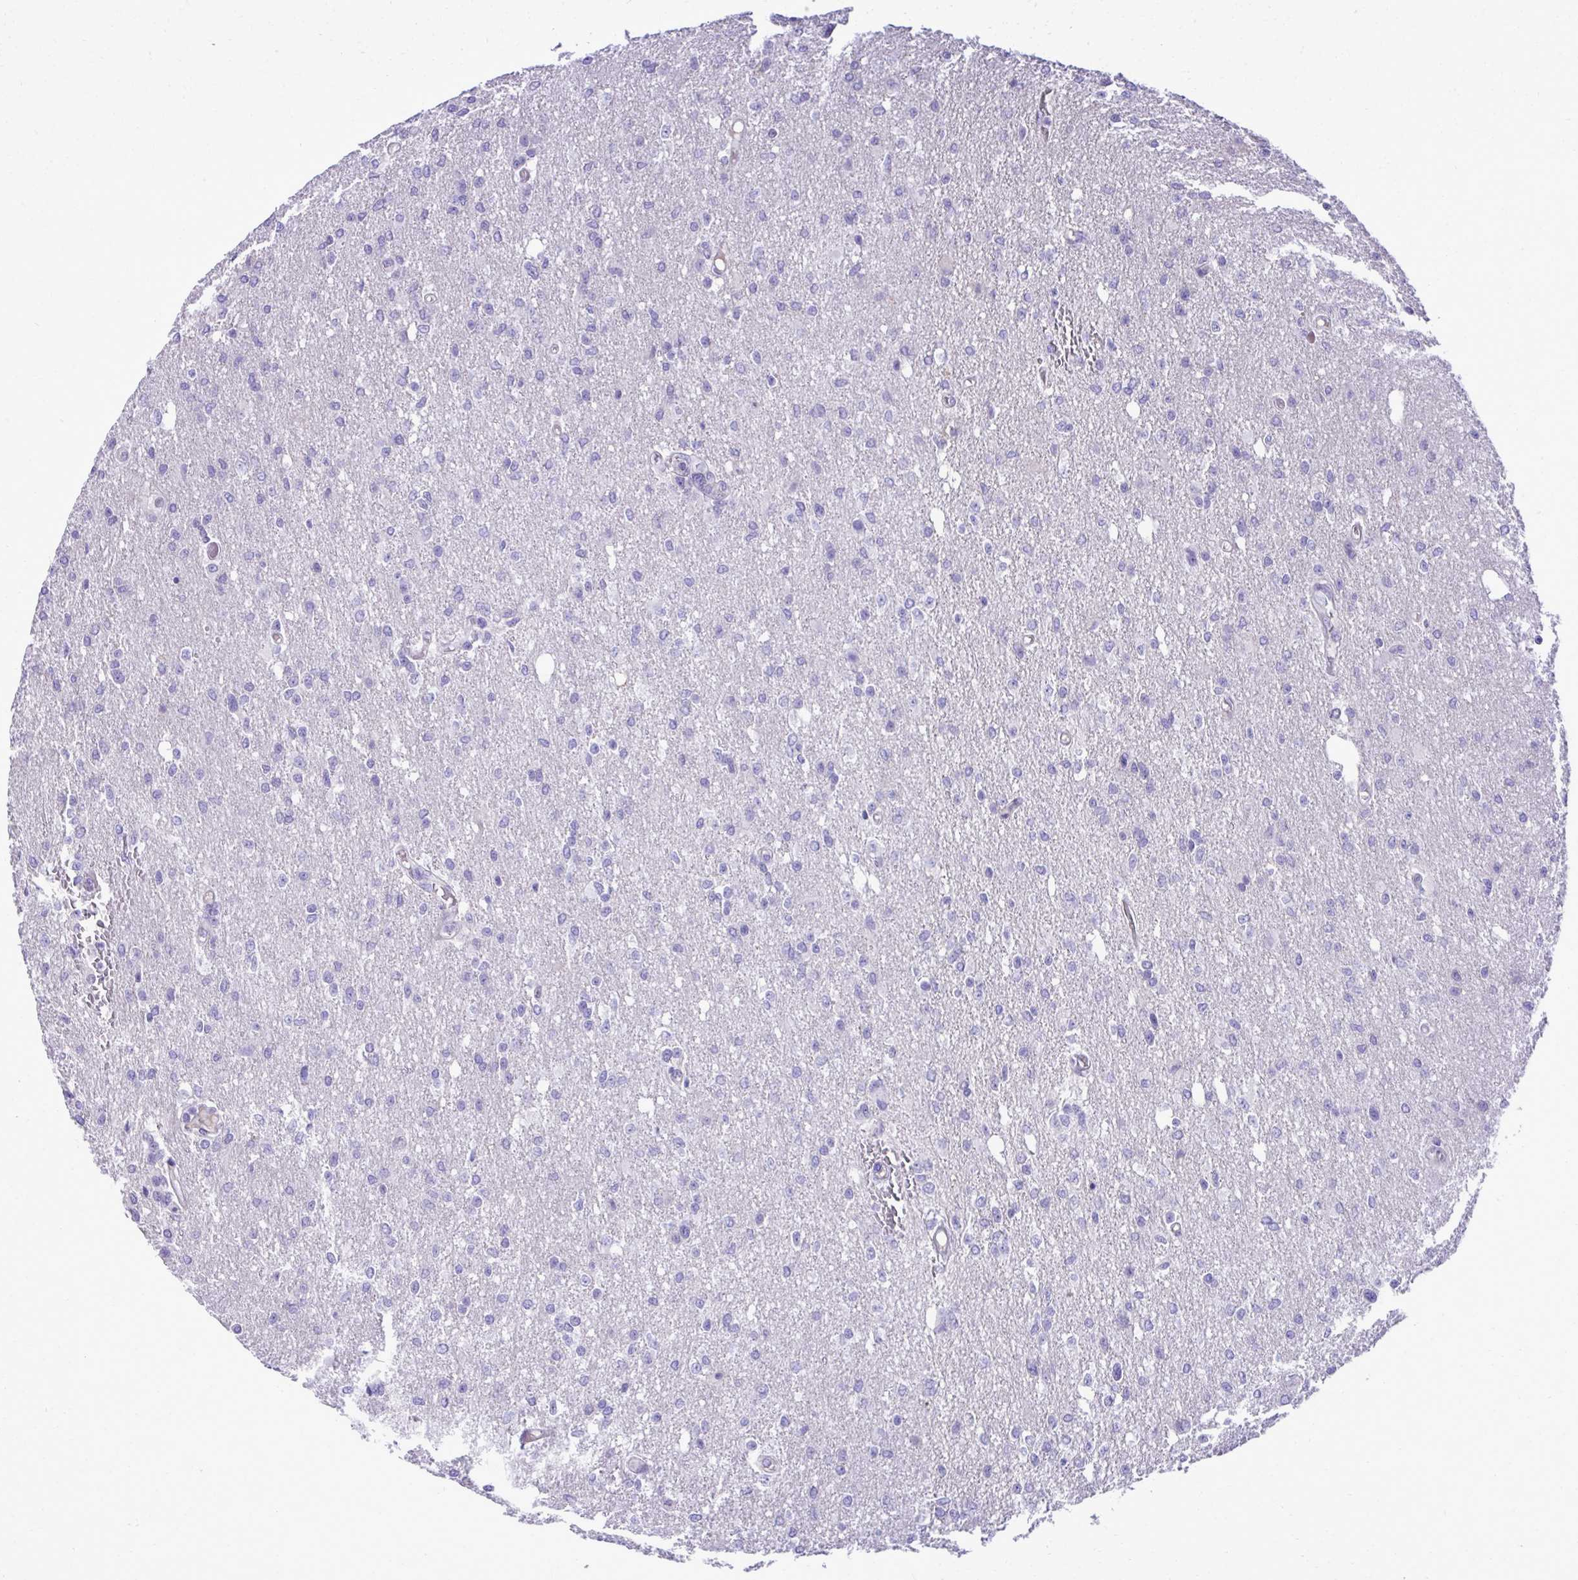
{"staining": {"intensity": "negative", "quantity": "none", "location": "none"}, "tissue": "glioma", "cell_type": "Tumor cells", "image_type": "cancer", "snomed": [{"axis": "morphology", "description": "Glioma, malignant, Low grade"}, {"axis": "topography", "description": "Brain"}], "caption": "Human glioma stained for a protein using IHC demonstrates no positivity in tumor cells.", "gene": "PITPNM3", "patient": {"sex": "male", "age": 26}}